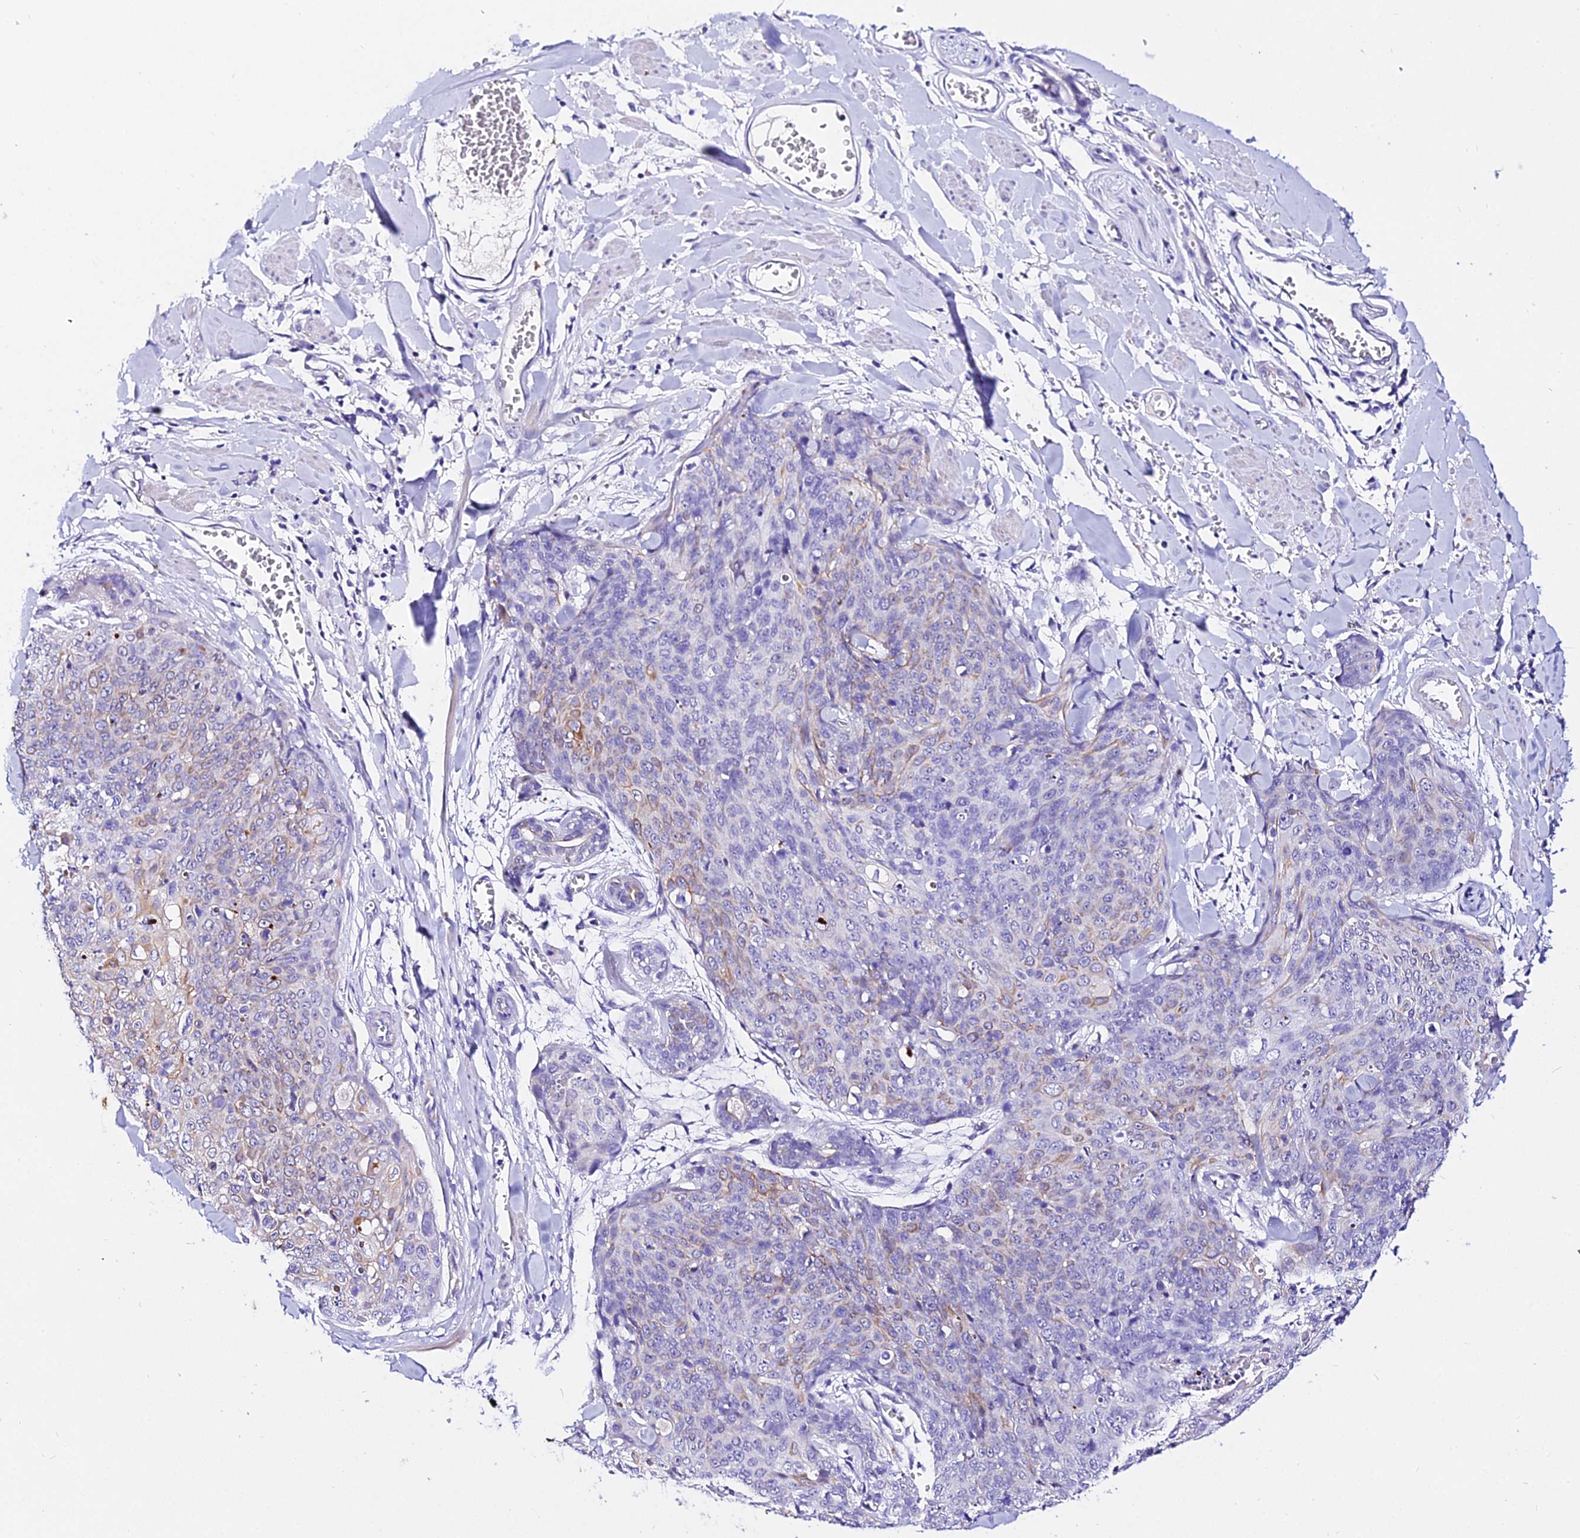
{"staining": {"intensity": "moderate", "quantity": "<25%", "location": "cytoplasmic/membranous"}, "tissue": "skin cancer", "cell_type": "Tumor cells", "image_type": "cancer", "snomed": [{"axis": "morphology", "description": "Squamous cell carcinoma, NOS"}, {"axis": "topography", "description": "Skin"}, {"axis": "topography", "description": "Vulva"}], "caption": "An immunohistochemistry (IHC) photomicrograph of tumor tissue is shown. Protein staining in brown highlights moderate cytoplasmic/membranous positivity in skin cancer within tumor cells.", "gene": "DEFB106A", "patient": {"sex": "female", "age": 85}}